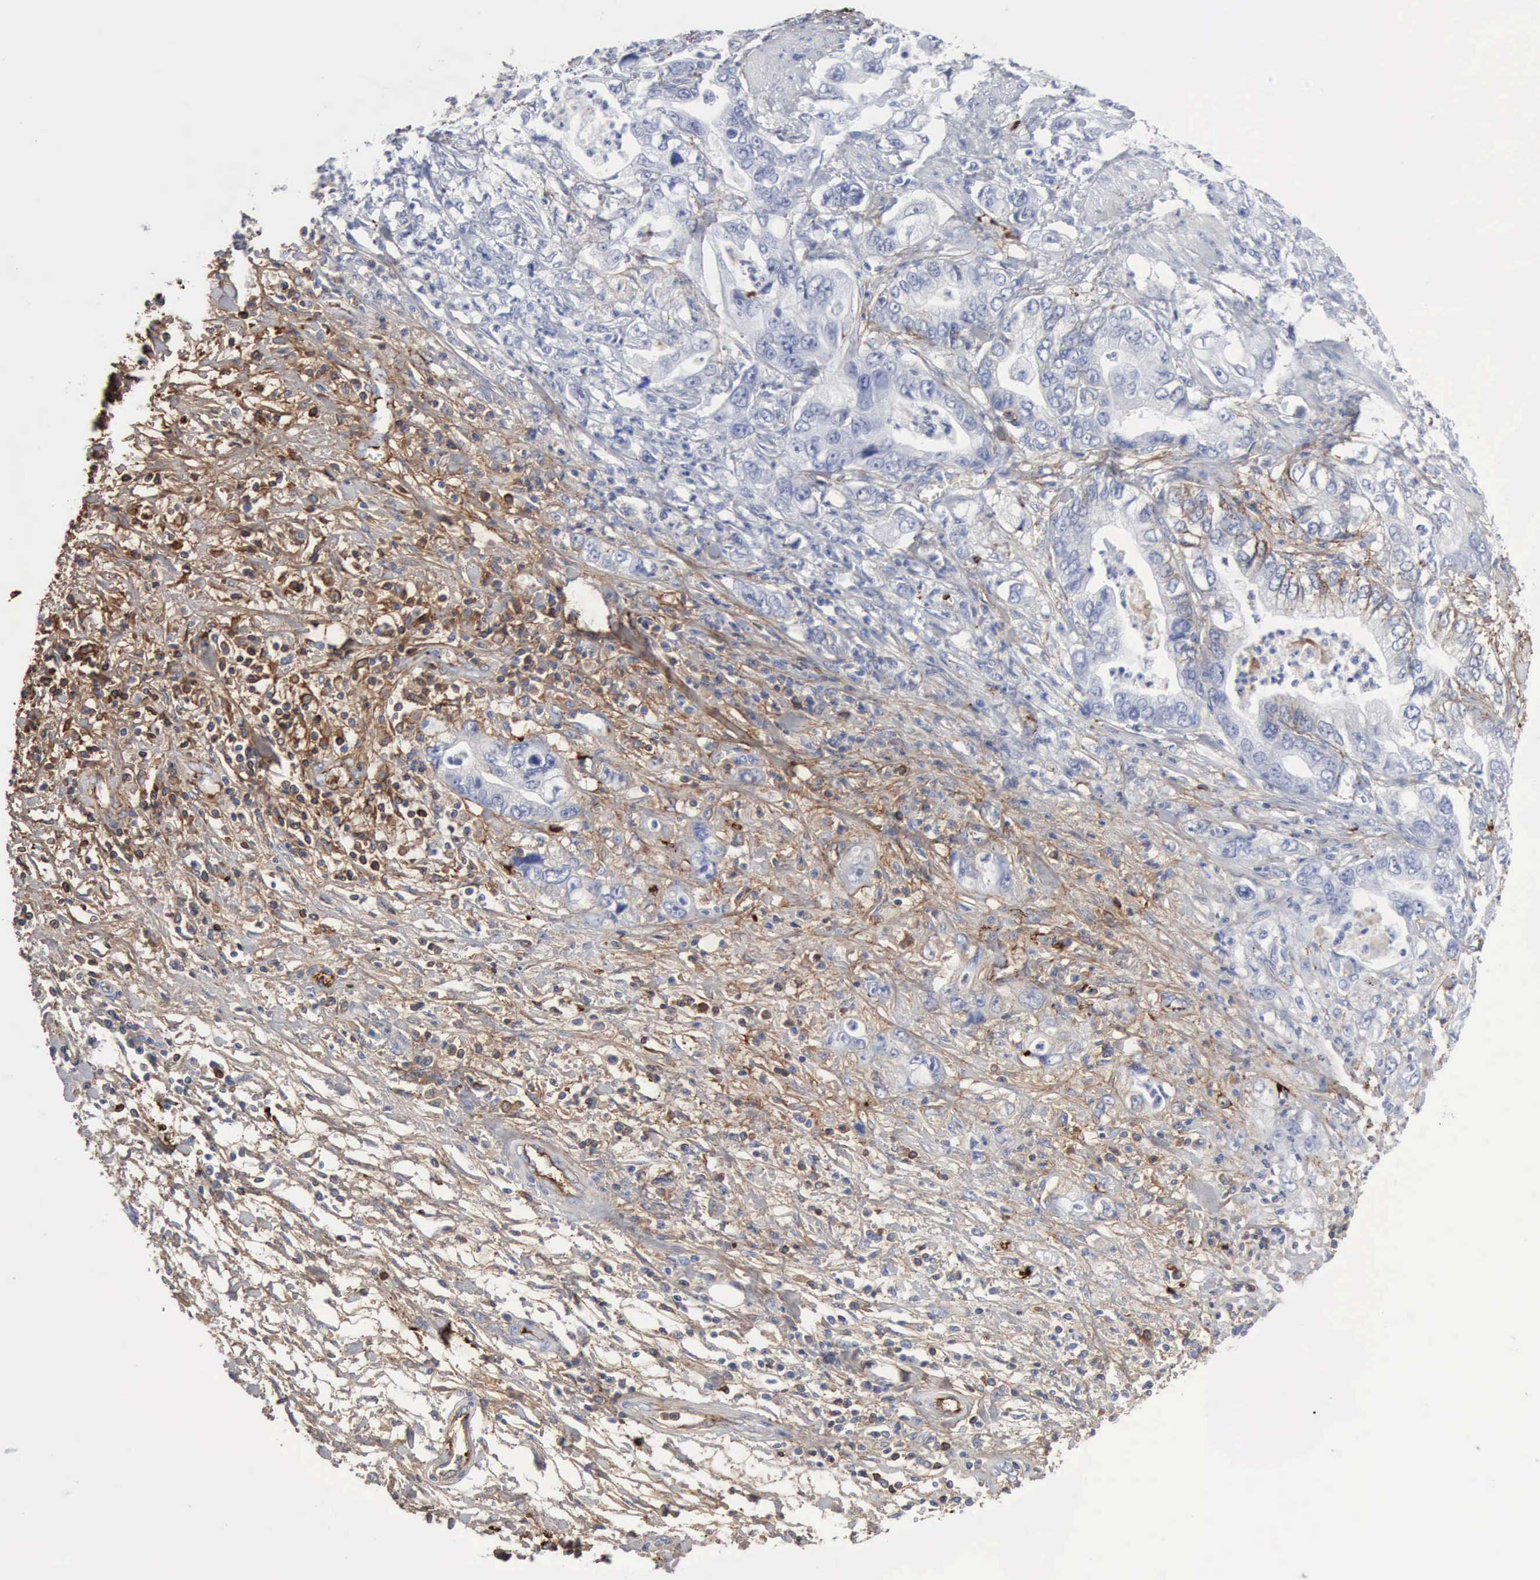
{"staining": {"intensity": "negative", "quantity": "none", "location": "none"}, "tissue": "stomach cancer", "cell_type": "Tumor cells", "image_type": "cancer", "snomed": [{"axis": "morphology", "description": "Adenocarcinoma, NOS"}, {"axis": "topography", "description": "Pancreas"}, {"axis": "topography", "description": "Stomach, upper"}], "caption": "Tumor cells are negative for brown protein staining in stomach adenocarcinoma. Brightfield microscopy of IHC stained with DAB (brown) and hematoxylin (blue), captured at high magnification.", "gene": "C4BPA", "patient": {"sex": "male", "age": 77}}